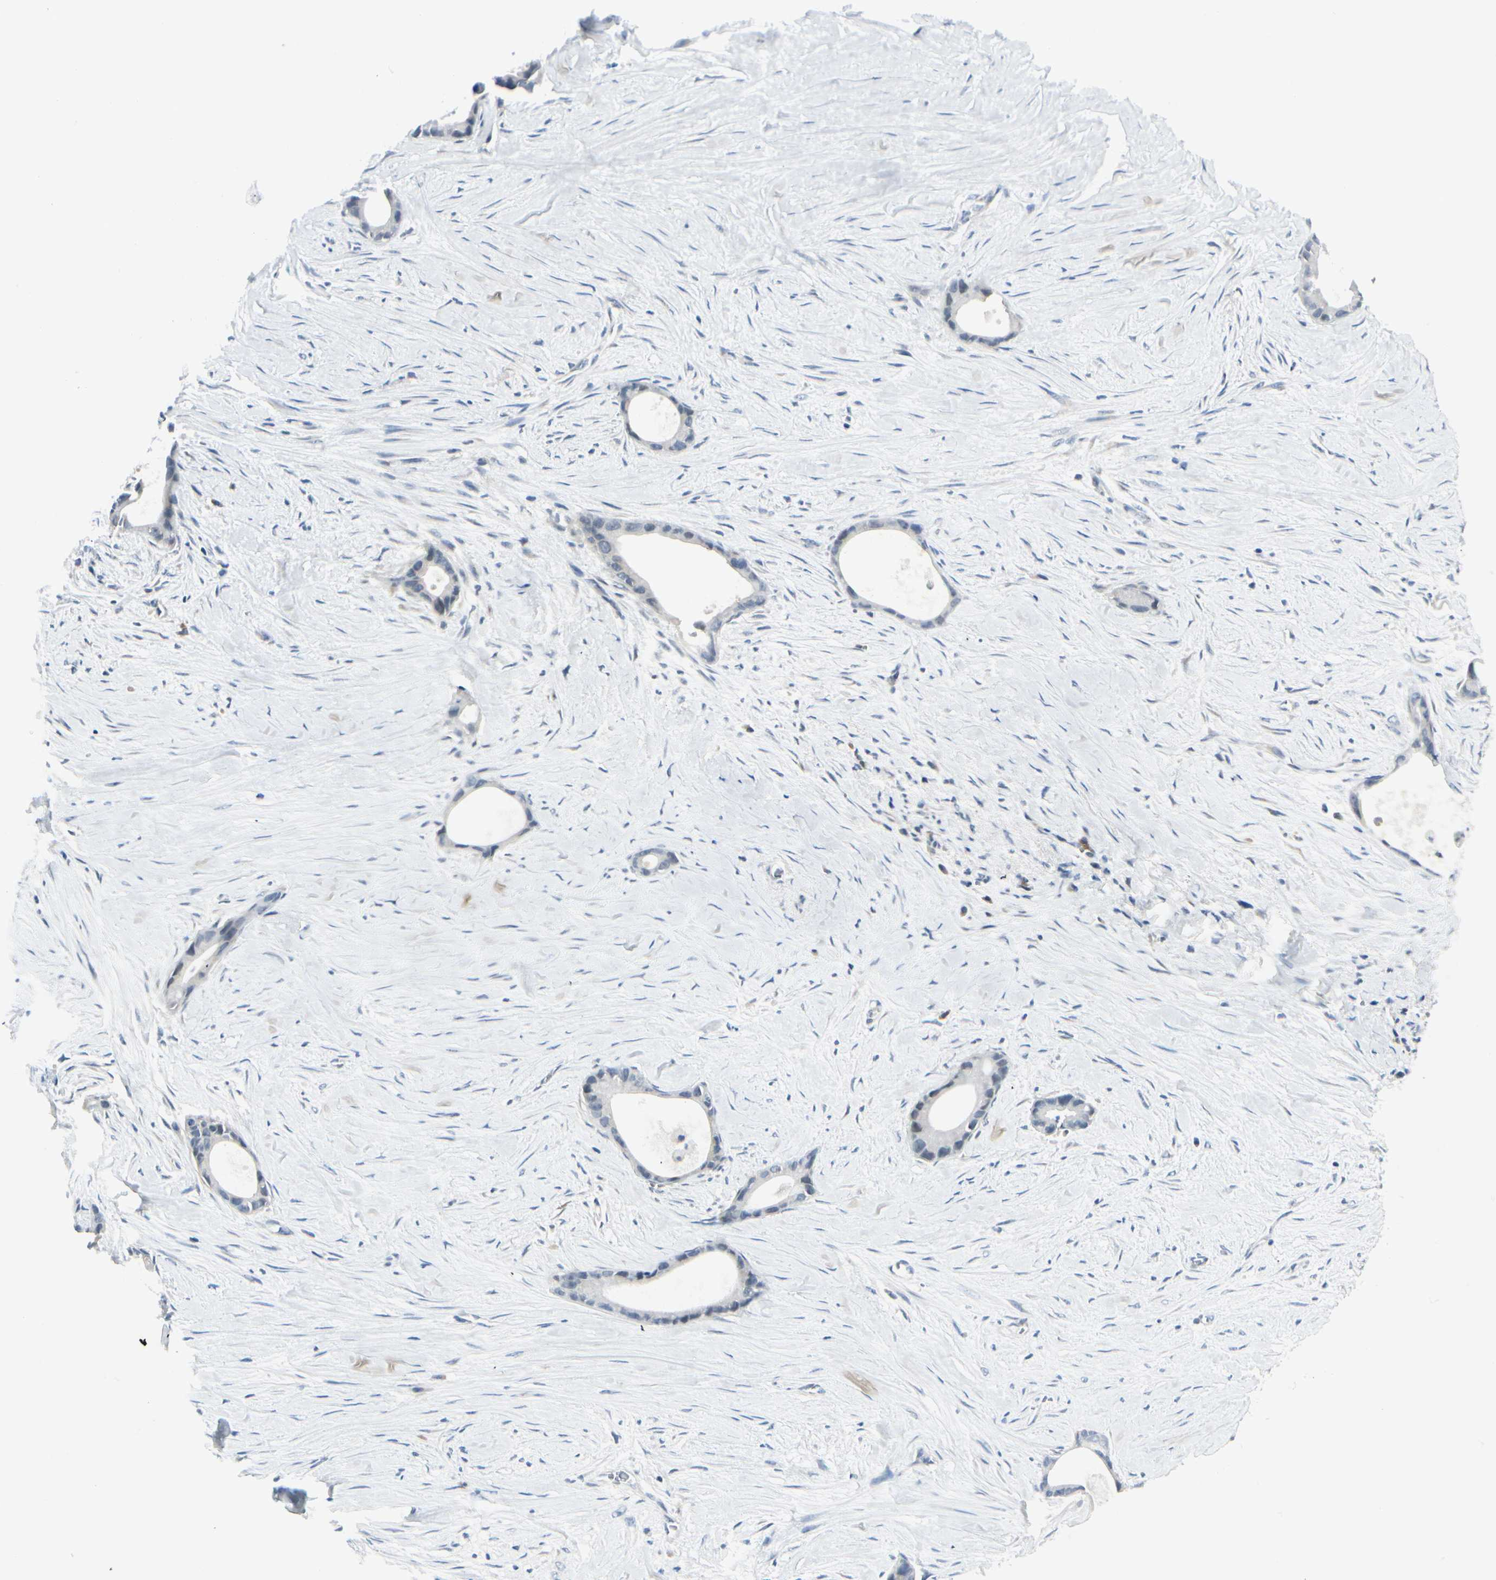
{"staining": {"intensity": "negative", "quantity": "none", "location": "none"}, "tissue": "liver cancer", "cell_type": "Tumor cells", "image_type": "cancer", "snomed": [{"axis": "morphology", "description": "Cholangiocarcinoma"}, {"axis": "topography", "description": "Liver"}], "caption": "Immunohistochemical staining of liver cancer (cholangiocarcinoma) shows no significant expression in tumor cells. (IHC, brightfield microscopy, high magnification).", "gene": "ZSCAN1", "patient": {"sex": "female", "age": 55}}